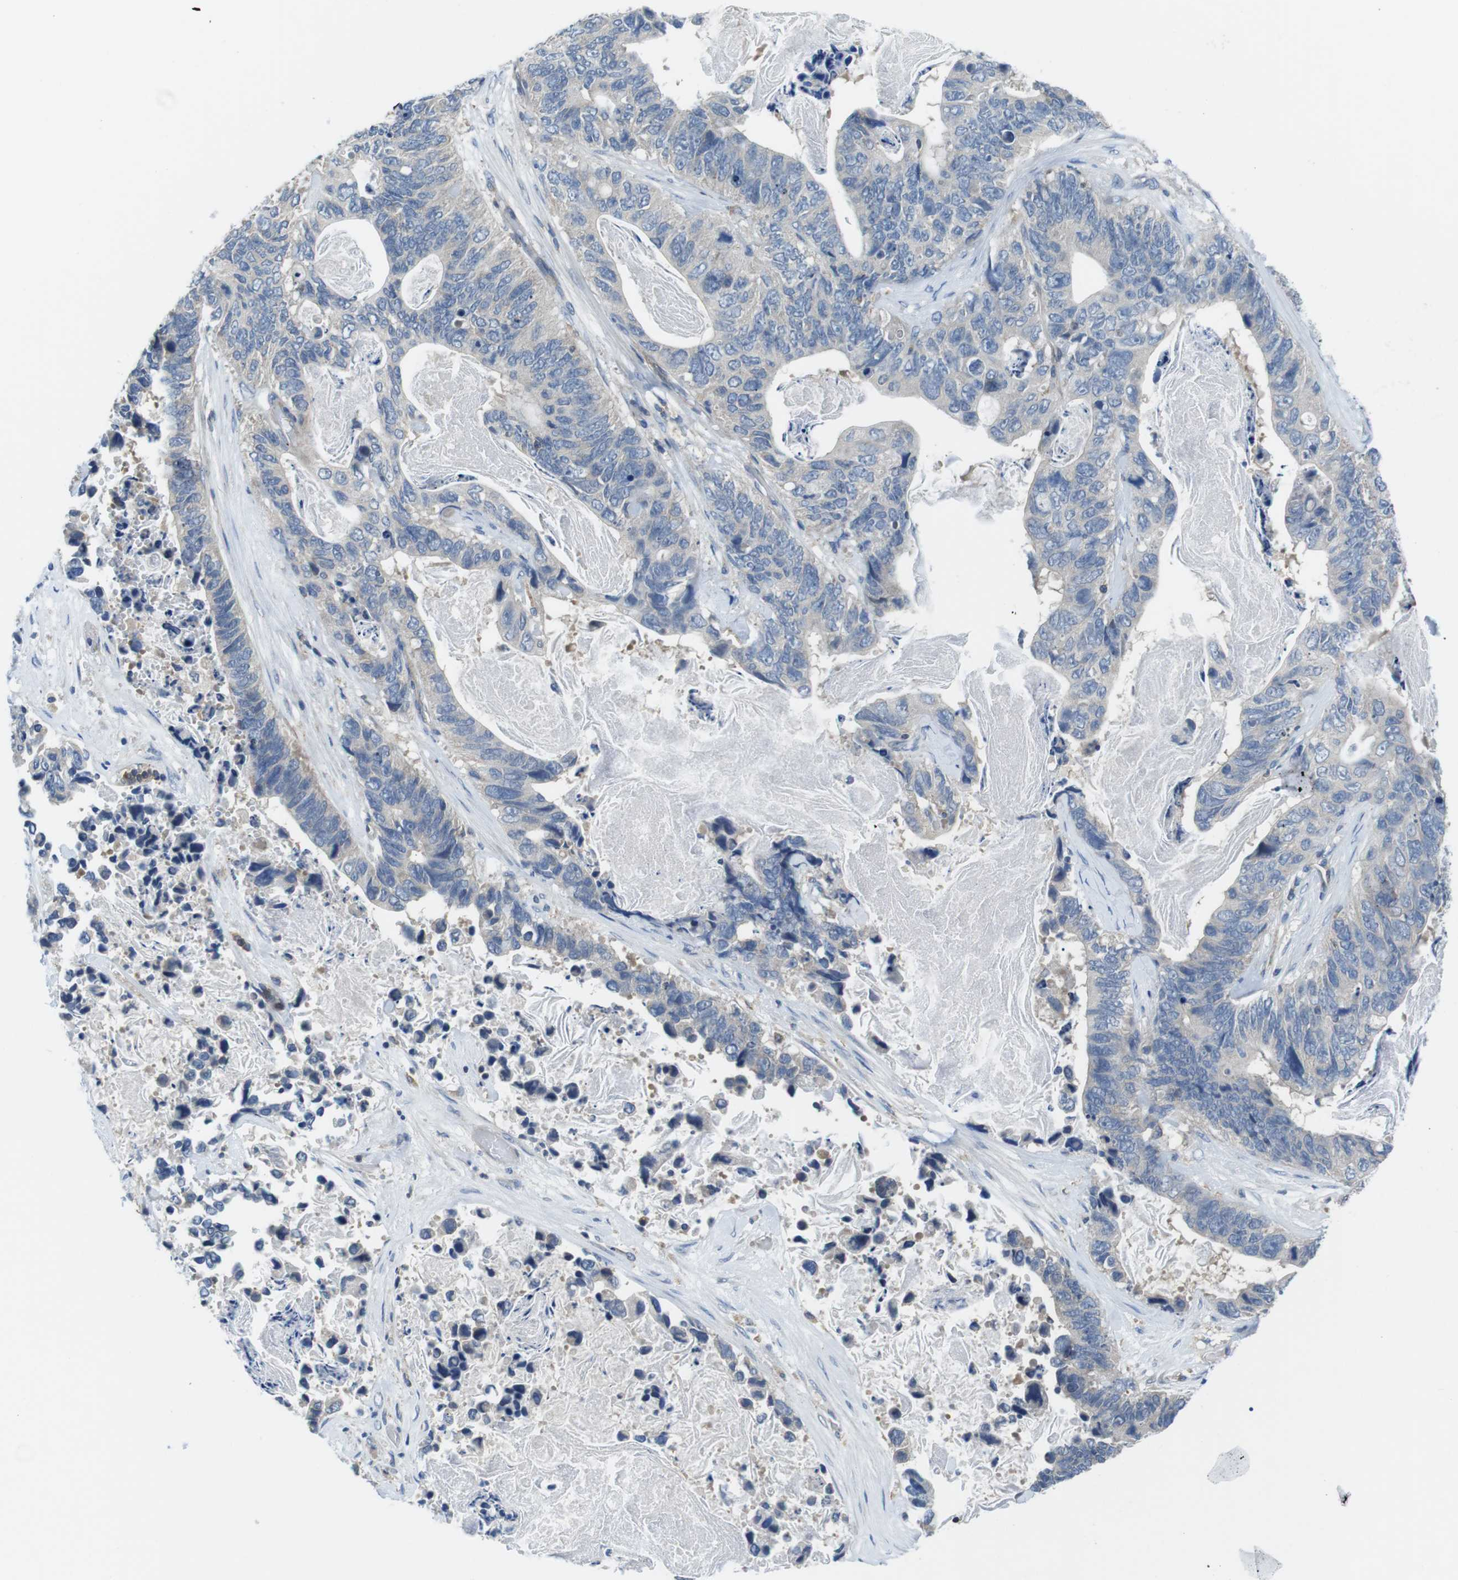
{"staining": {"intensity": "negative", "quantity": "none", "location": "none"}, "tissue": "stomach cancer", "cell_type": "Tumor cells", "image_type": "cancer", "snomed": [{"axis": "morphology", "description": "Adenocarcinoma, NOS"}, {"axis": "topography", "description": "Stomach"}], "caption": "Immunohistochemistry (IHC) micrograph of neoplastic tissue: human stomach cancer stained with DAB demonstrates no significant protein positivity in tumor cells.", "gene": "PIK3CD", "patient": {"sex": "female", "age": 89}}